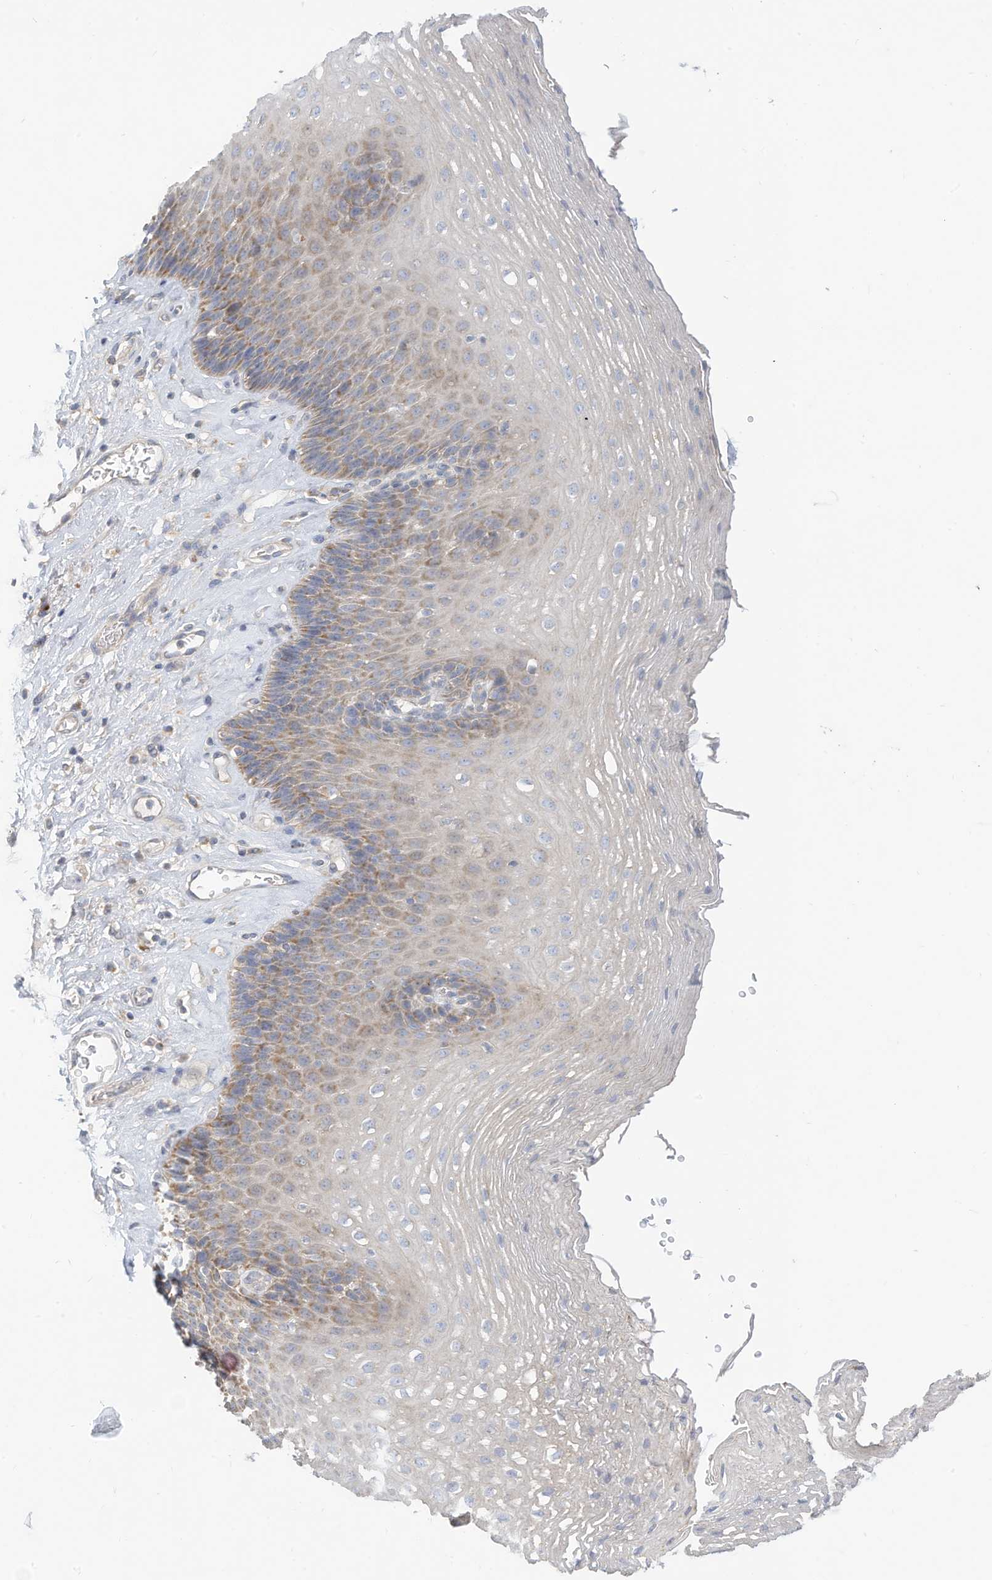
{"staining": {"intensity": "moderate", "quantity": ">75%", "location": "cytoplasmic/membranous"}, "tissue": "esophagus", "cell_type": "Squamous epithelial cells", "image_type": "normal", "snomed": [{"axis": "morphology", "description": "Normal tissue, NOS"}, {"axis": "topography", "description": "Esophagus"}], "caption": "Immunohistochemistry (IHC) histopathology image of normal esophagus stained for a protein (brown), which reveals medium levels of moderate cytoplasmic/membranous positivity in about >75% of squamous epithelial cells.", "gene": "RHOH", "patient": {"sex": "female", "age": 66}}